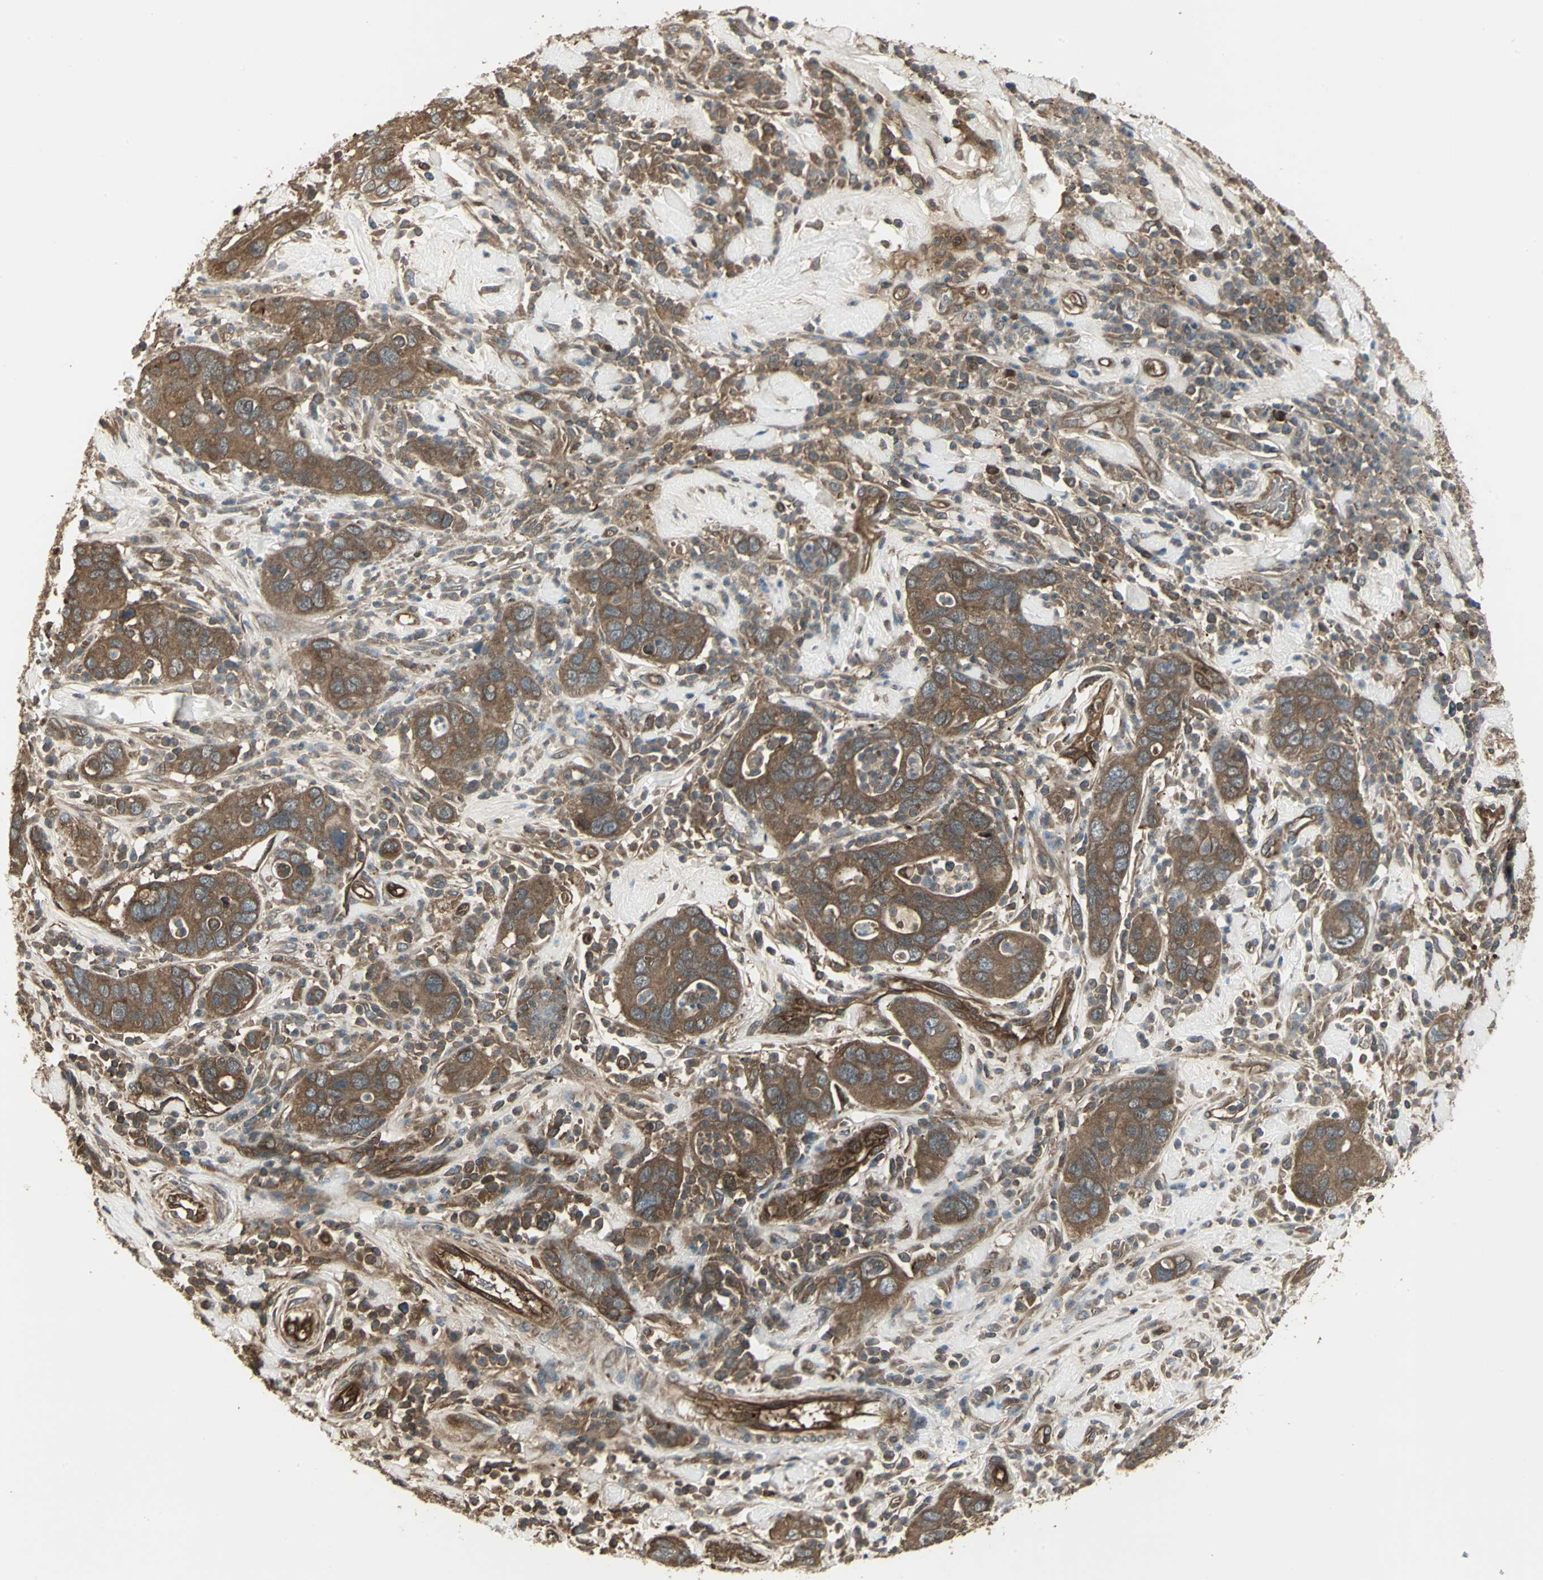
{"staining": {"intensity": "moderate", "quantity": ">75%", "location": "cytoplasmic/membranous"}, "tissue": "pancreatic cancer", "cell_type": "Tumor cells", "image_type": "cancer", "snomed": [{"axis": "morphology", "description": "Adenocarcinoma, NOS"}, {"axis": "topography", "description": "Pancreas"}], "caption": "IHC image of neoplastic tissue: pancreatic cancer stained using IHC shows medium levels of moderate protein expression localized specifically in the cytoplasmic/membranous of tumor cells, appearing as a cytoplasmic/membranous brown color.", "gene": "PRXL2B", "patient": {"sex": "female", "age": 71}}